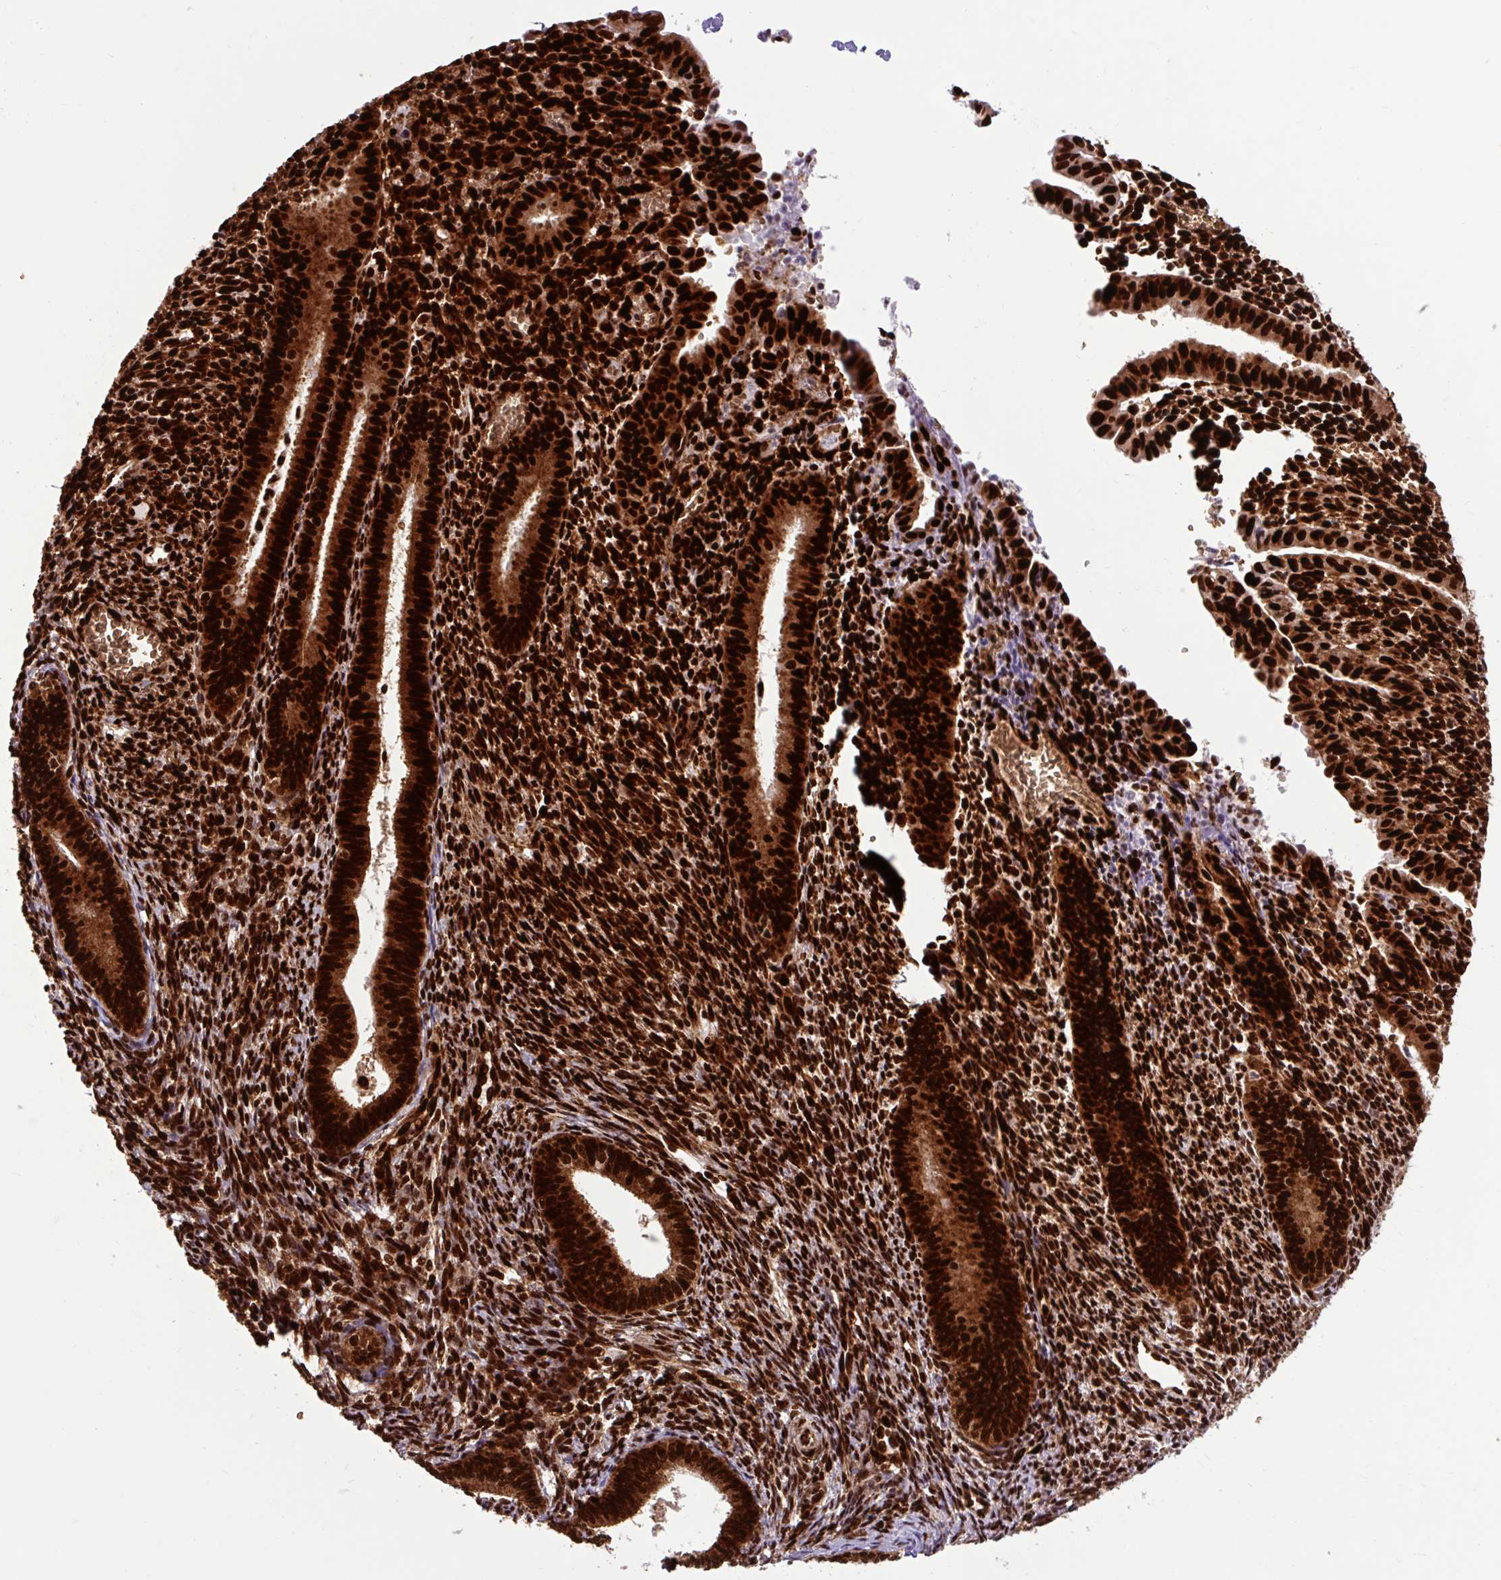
{"staining": {"intensity": "strong", "quantity": ">75%", "location": "nuclear"}, "tissue": "endometrium", "cell_type": "Cells in endometrial stroma", "image_type": "normal", "snomed": [{"axis": "morphology", "description": "Normal tissue, NOS"}, {"axis": "topography", "description": "Endometrium"}], "caption": "Benign endometrium was stained to show a protein in brown. There is high levels of strong nuclear staining in about >75% of cells in endometrial stroma. The protein of interest is shown in brown color, while the nuclei are stained blue.", "gene": "FUS", "patient": {"sex": "female", "age": 41}}